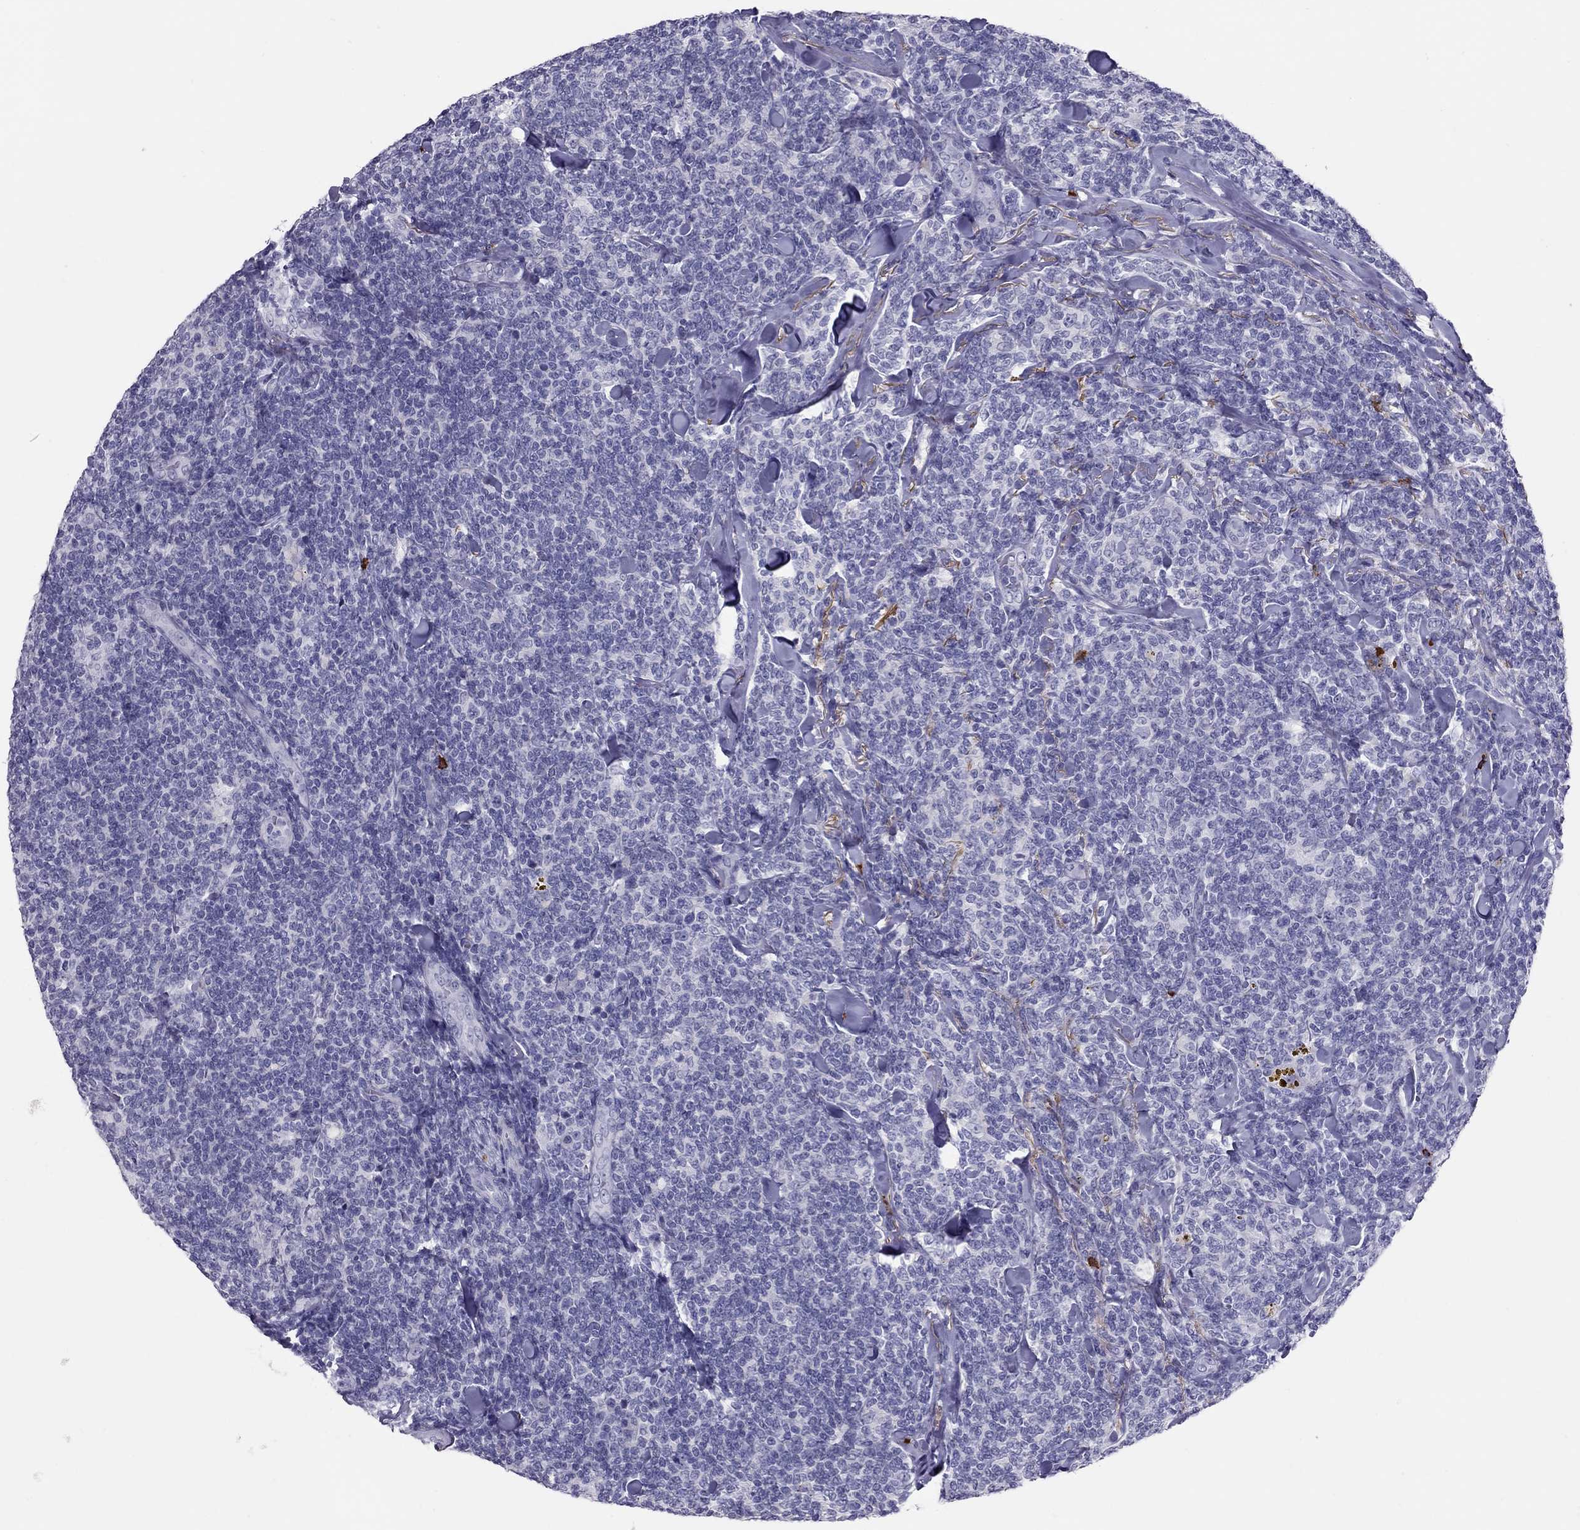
{"staining": {"intensity": "negative", "quantity": "none", "location": "none"}, "tissue": "lymphoma", "cell_type": "Tumor cells", "image_type": "cancer", "snomed": [{"axis": "morphology", "description": "Malignant lymphoma, non-Hodgkin's type, Low grade"}, {"axis": "topography", "description": "Lymph node"}], "caption": "Immunohistochemistry (IHC) image of lymphoma stained for a protein (brown), which reveals no expression in tumor cells. (DAB immunohistochemistry (IHC) visualized using brightfield microscopy, high magnification).", "gene": "IL17REL", "patient": {"sex": "female", "age": 56}}